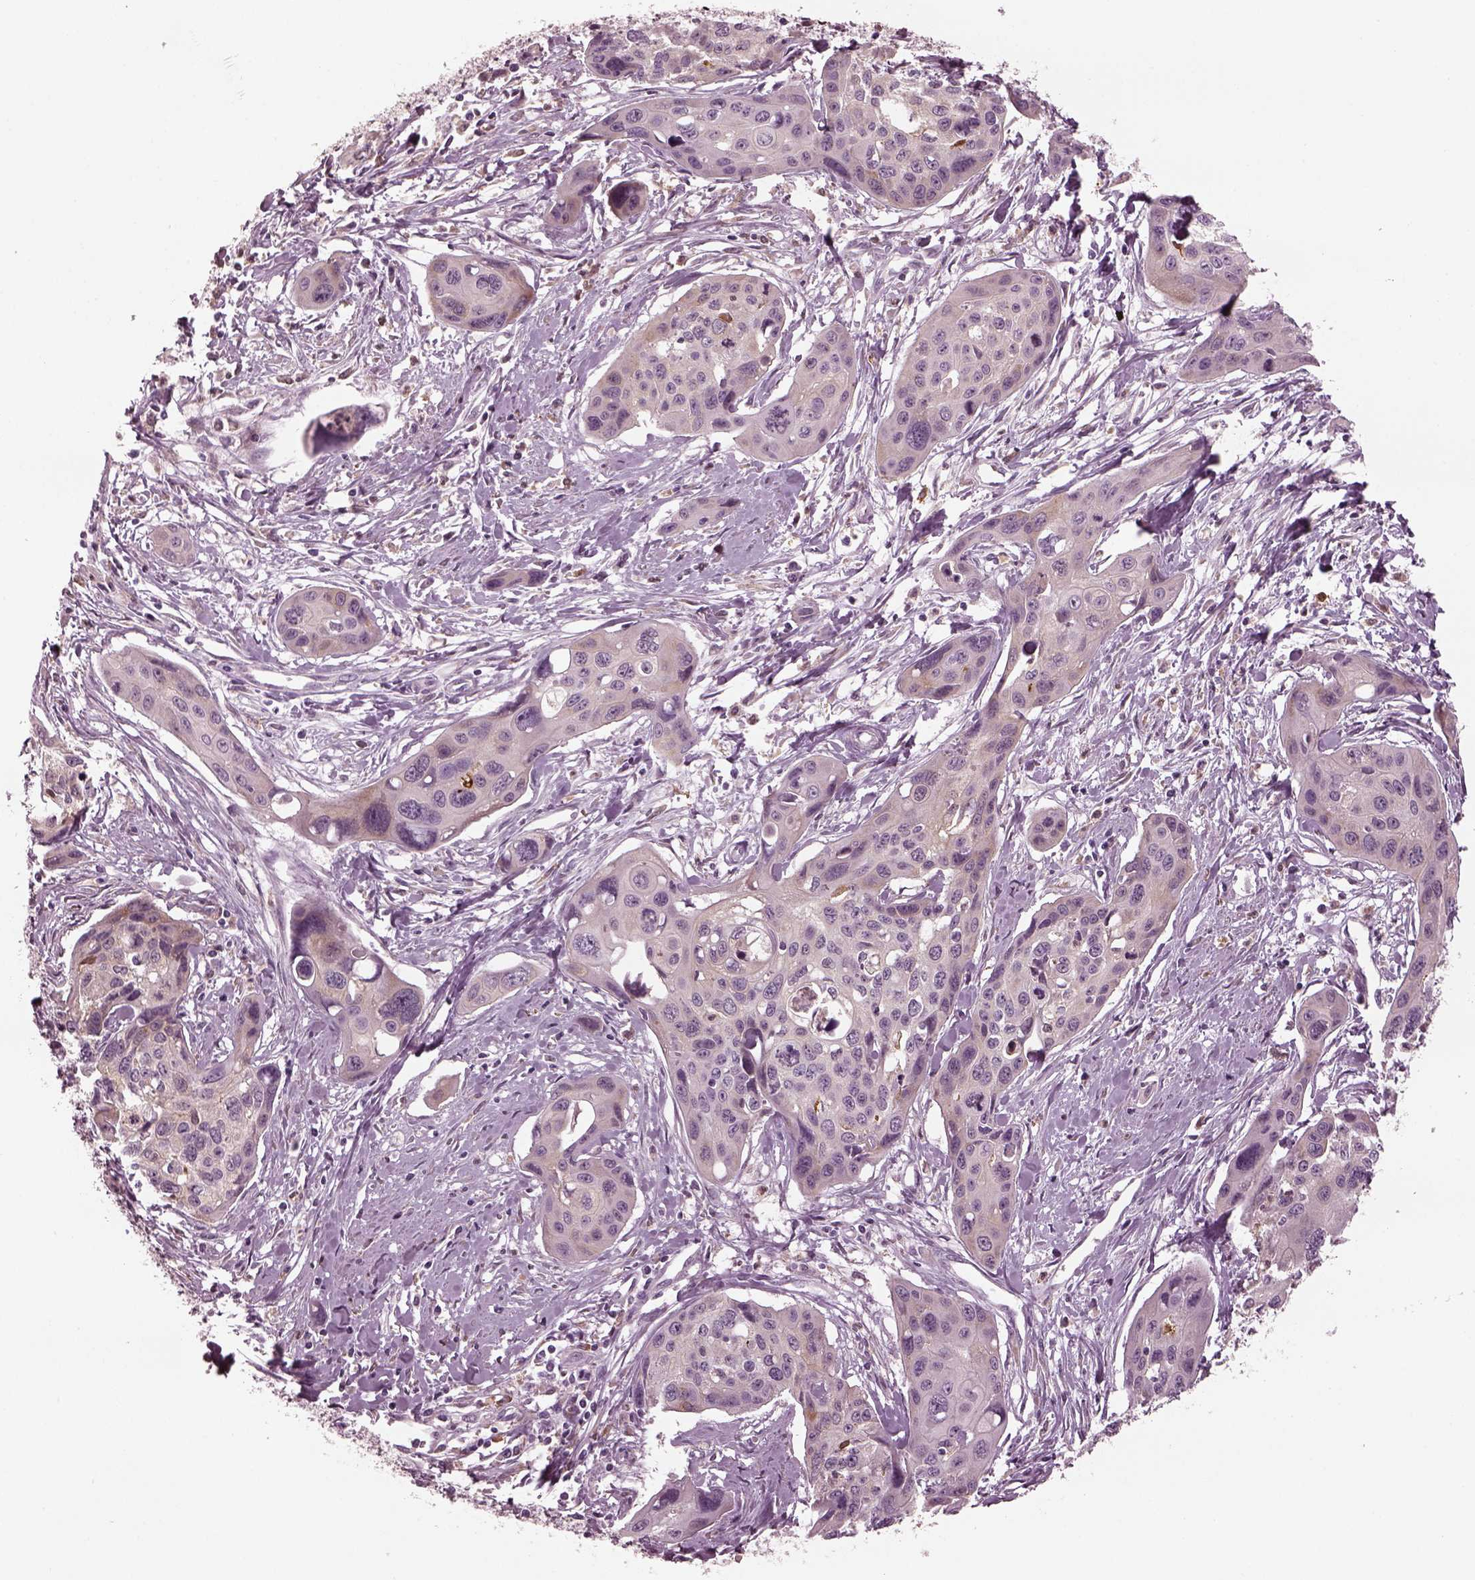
{"staining": {"intensity": "negative", "quantity": "none", "location": "none"}, "tissue": "cervical cancer", "cell_type": "Tumor cells", "image_type": "cancer", "snomed": [{"axis": "morphology", "description": "Squamous cell carcinoma, NOS"}, {"axis": "topography", "description": "Cervix"}], "caption": "This is an immunohistochemistry photomicrograph of human cervical cancer. There is no expression in tumor cells.", "gene": "PSTPIP2", "patient": {"sex": "female", "age": 31}}